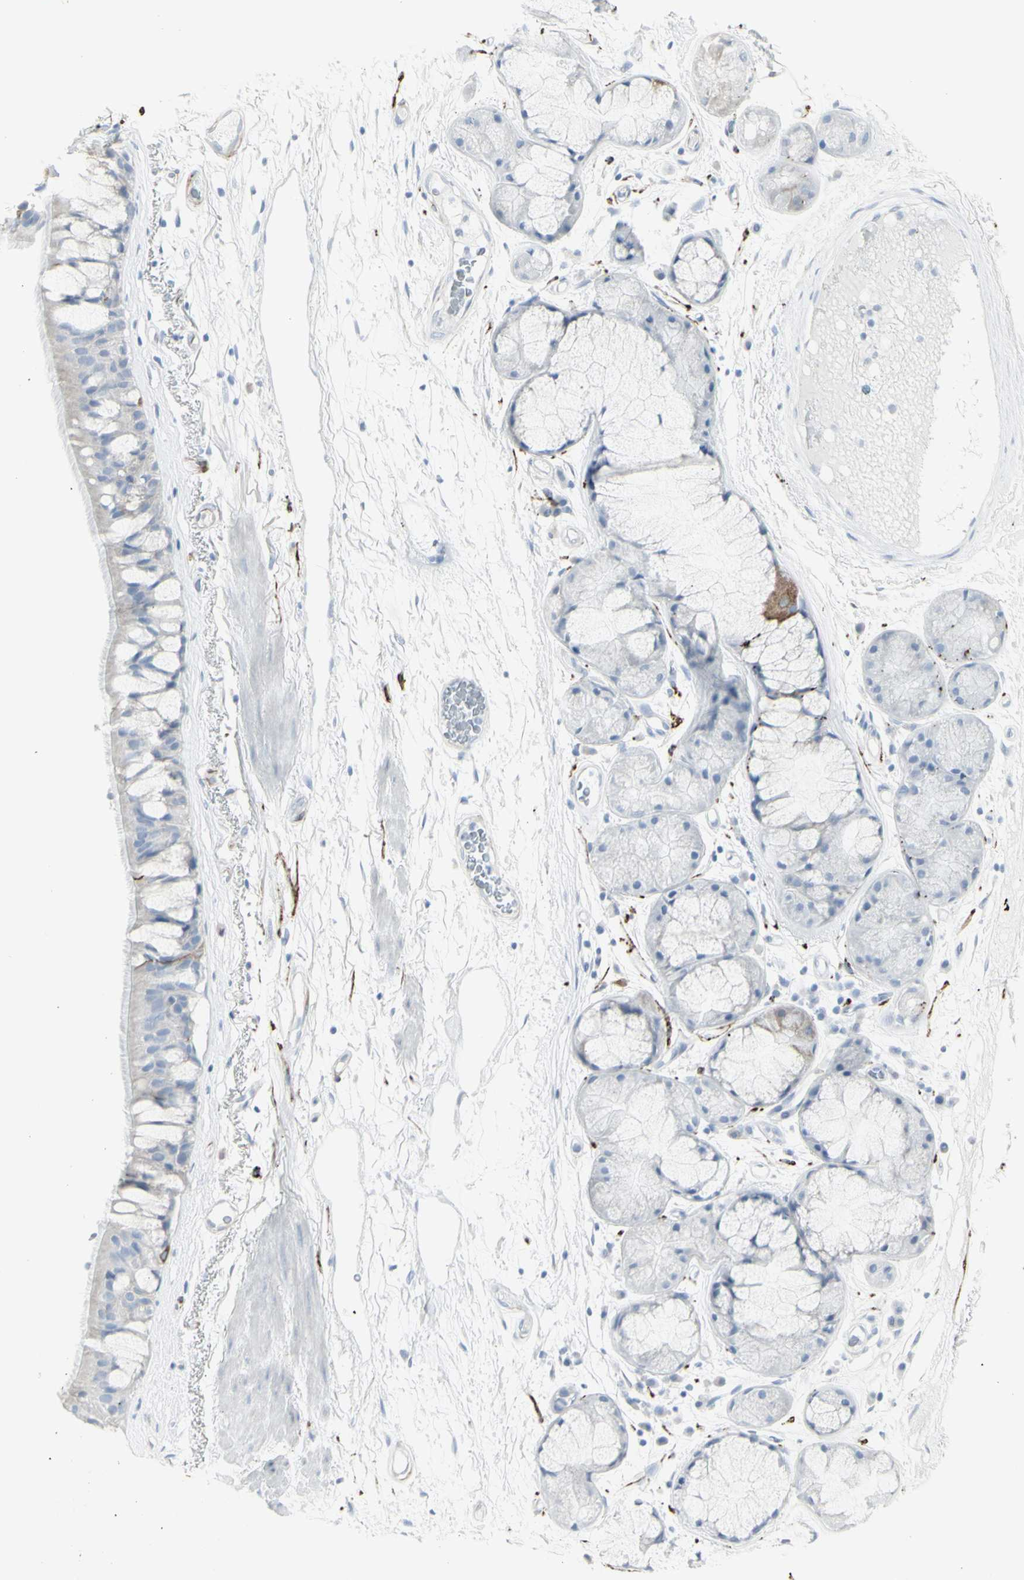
{"staining": {"intensity": "negative", "quantity": "none", "location": "none"}, "tissue": "bronchus", "cell_type": "Respiratory epithelial cells", "image_type": "normal", "snomed": [{"axis": "morphology", "description": "Normal tissue, NOS"}, {"axis": "topography", "description": "Bronchus"}], "caption": "IHC of benign human bronchus demonstrates no staining in respiratory epithelial cells.", "gene": "ENSG00000198211", "patient": {"sex": "male", "age": 66}}